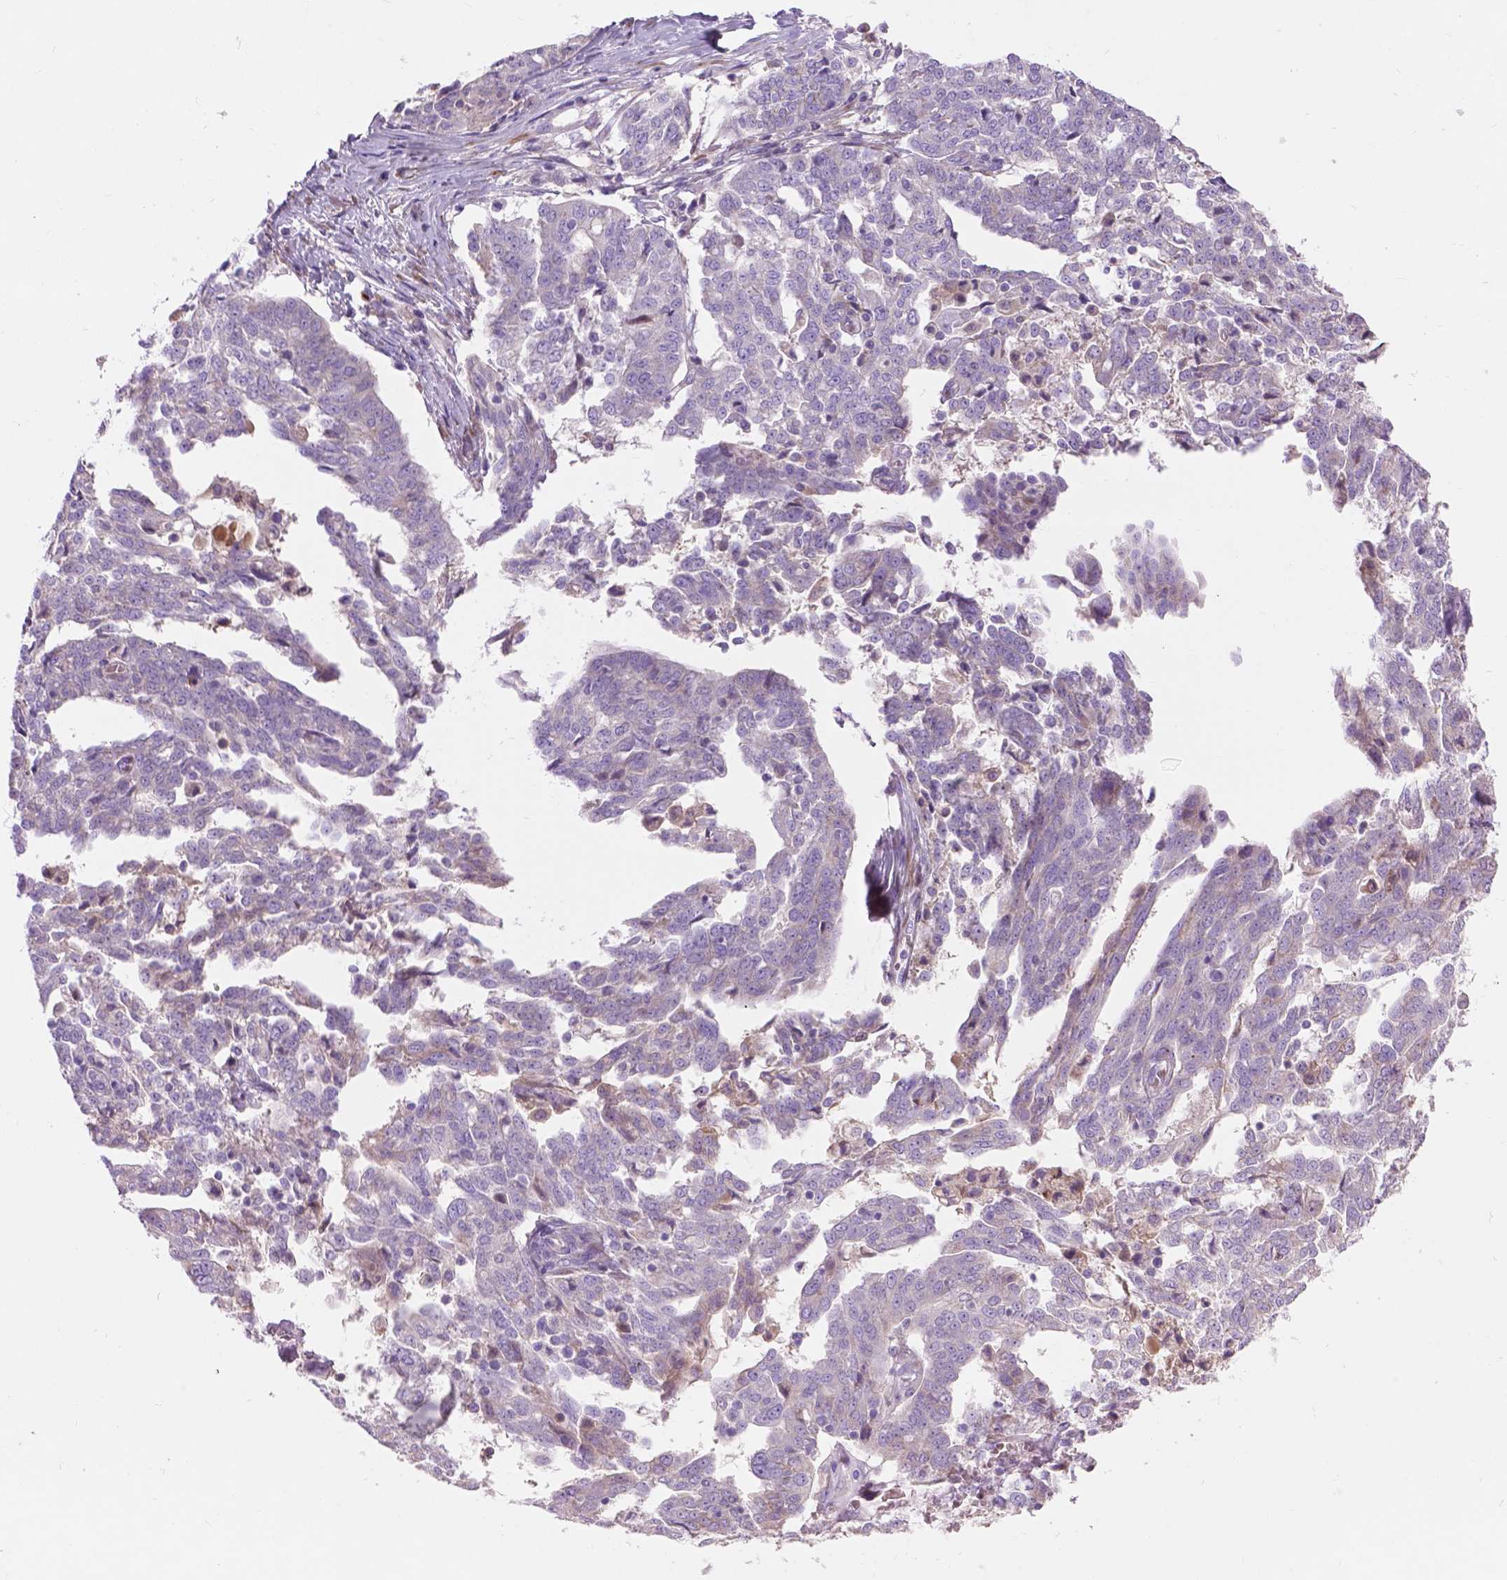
{"staining": {"intensity": "negative", "quantity": "none", "location": "none"}, "tissue": "ovarian cancer", "cell_type": "Tumor cells", "image_type": "cancer", "snomed": [{"axis": "morphology", "description": "Cystadenocarcinoma, serous, NOS"}, {"axis": "topography", "description": "Ovary"}], "caption": "This histopathology image is of ovarian serous cystadenocarcinoma stained with immunohistochemistry (IHC) to label a protein in brown with the nuclei are counter-stained blue. There is no staining in tumor cells.", "gene": "NOXO1", "patient": {"sex": "female", "age": 67}}